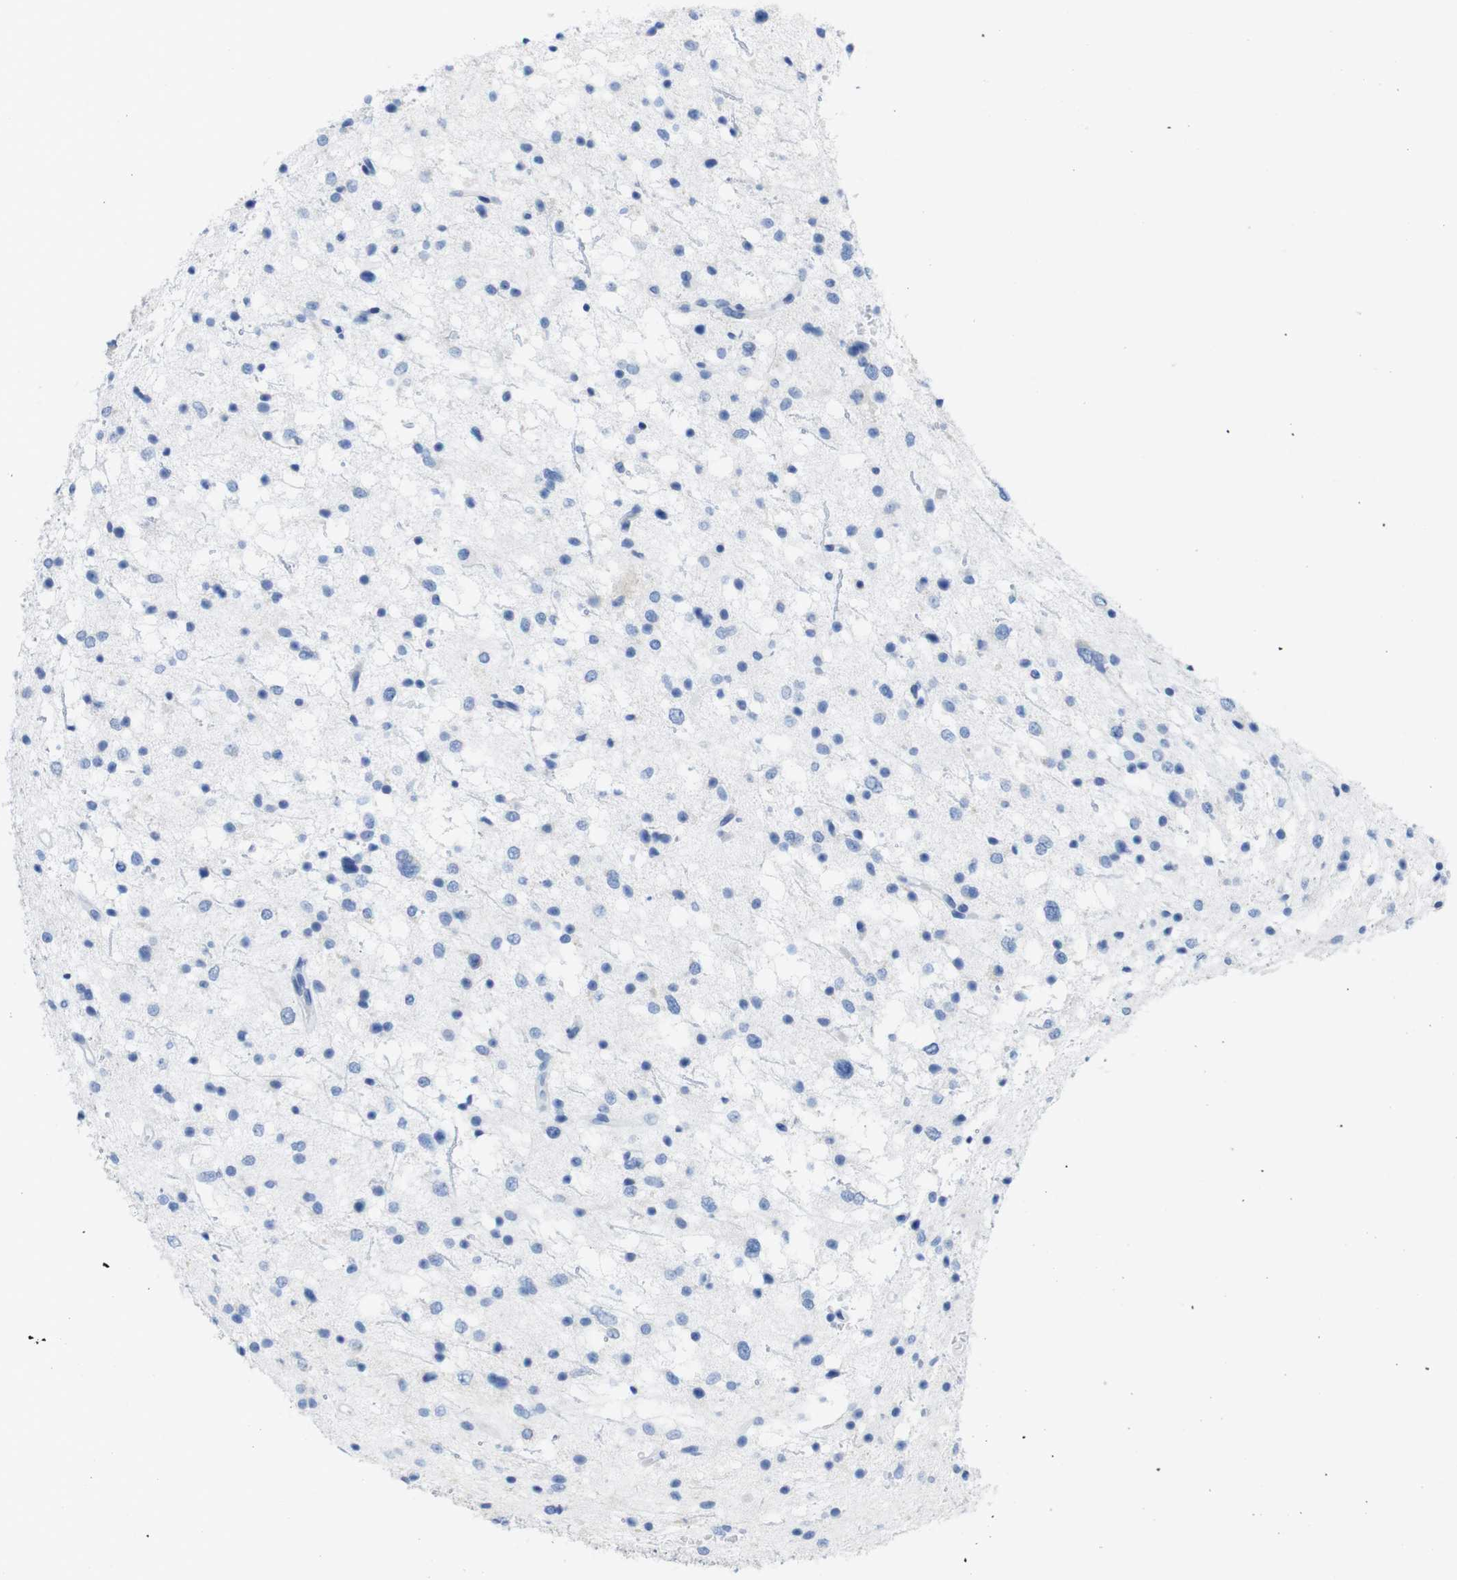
{"staining": {"intensity": "negative", "quantity": "none", "location": "none"}, "tissue": "glioma", "cell_type": "Tumor cells", "image_type": "cancer", "snomed": [{"axis": "morphology", "description": "Glioma, malignant, Low grade"}, {"axis": "topography", "description": "Brain"}], "caption": "The photomicrograph shows no significant staining in tumor cells of malignant glioma (low-grade). (DAB (3,3'-diaminobenzidine) immunohistochemistry with hematoxylin counter stain).", "gene": "LAG3", "patient": {"sex": "female", "age": 37}}